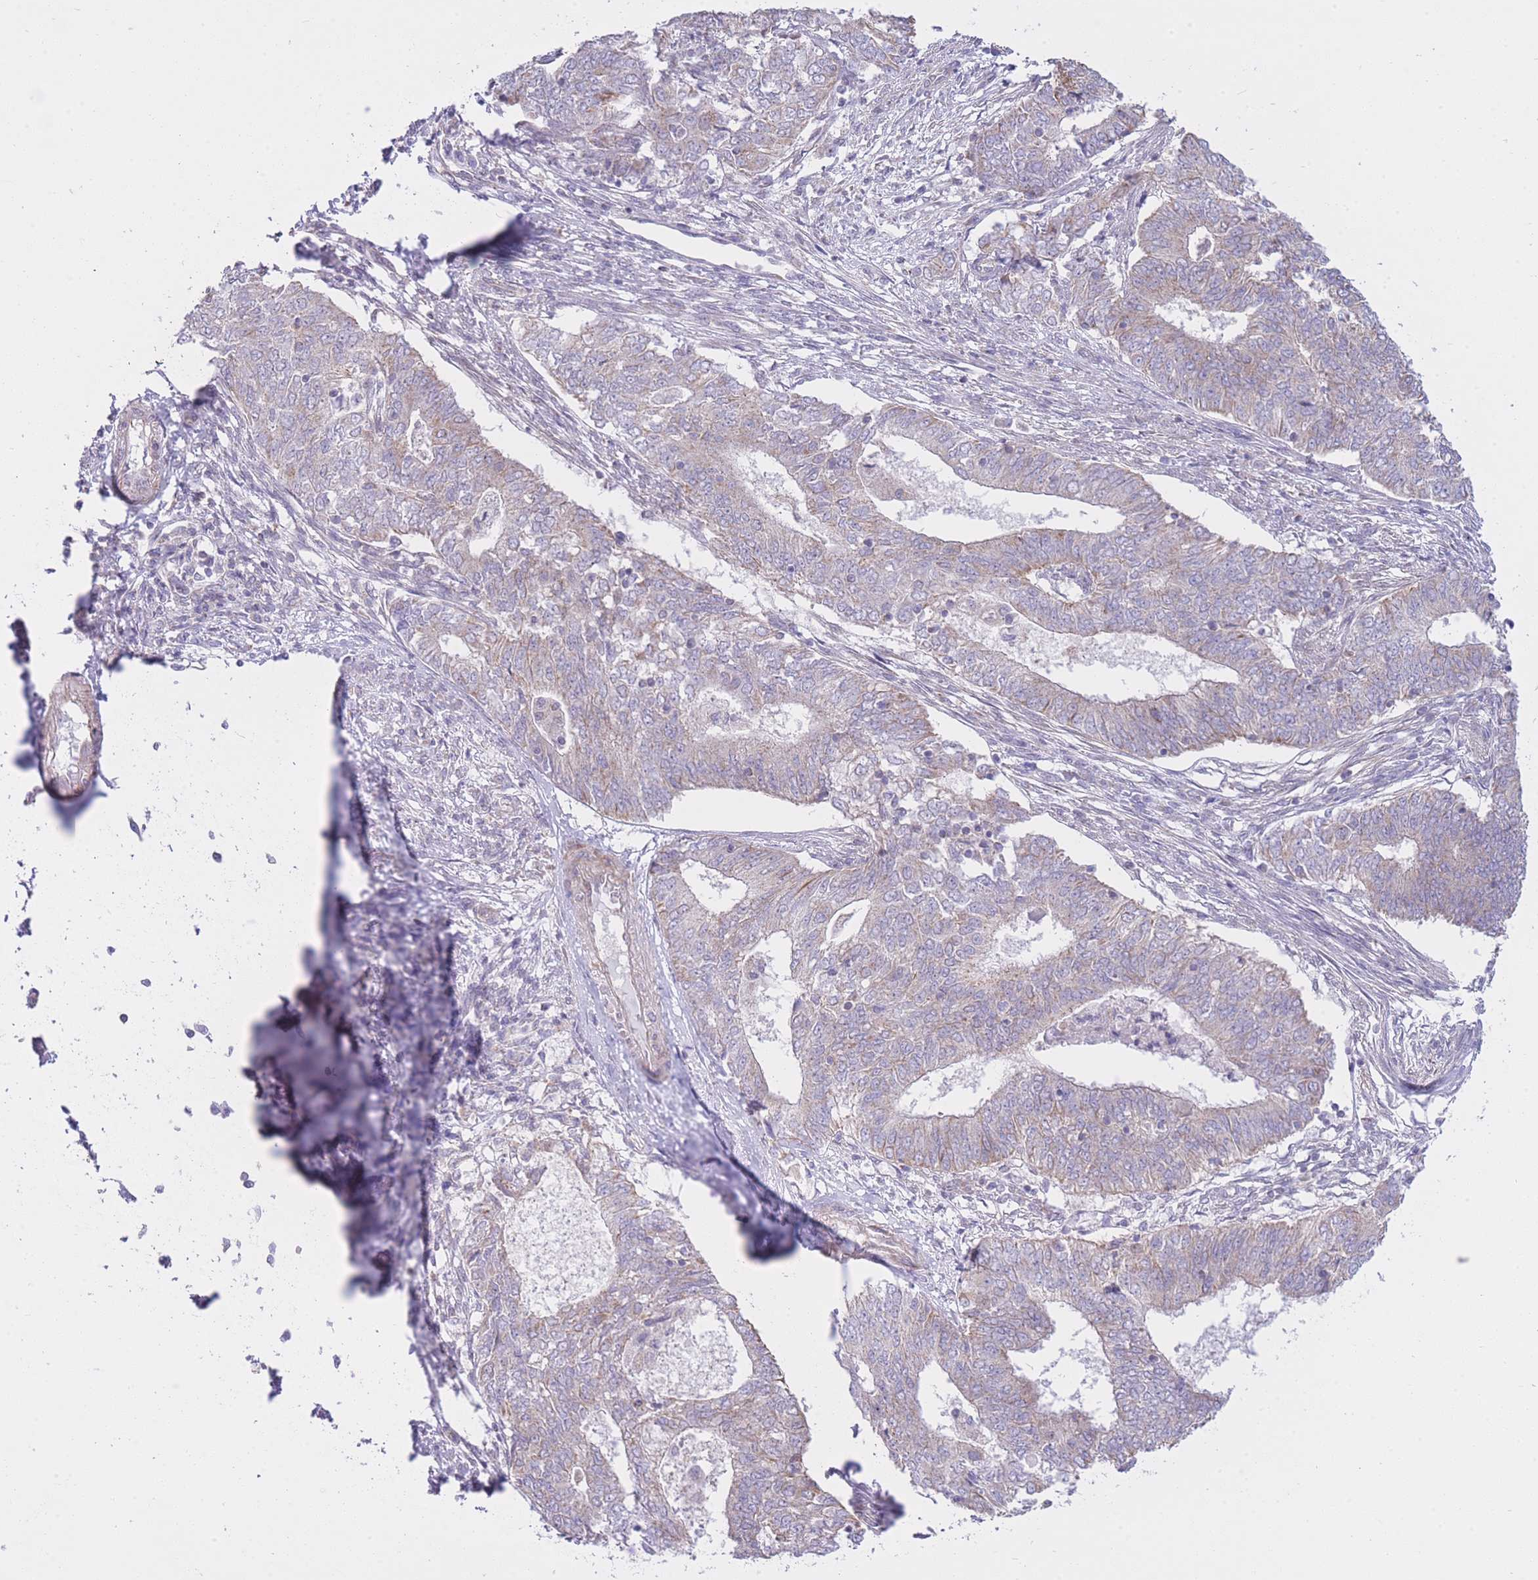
{"staining": {"intensity": "weak", "quantity": "<25%", "location": "cytoplasmic/membranous"}, "tissue": "endometrial cancer", "cell_type": "Tumor cells", "image_type": "cancer", "snomed": [{"axis": "morphology", "description": "Adenocarcinoma, NOS"}, {"axis": "topography", "description": "Endometrium"}], "caption": "This image is of endometrial adenocarcinoma stained with IHC to label a protein in brown with the nuclei are counter-stained blue. There is no staining in tumor cells.", "gene": "CTBP1", "patient": {"sex": "female", "age": 62}}